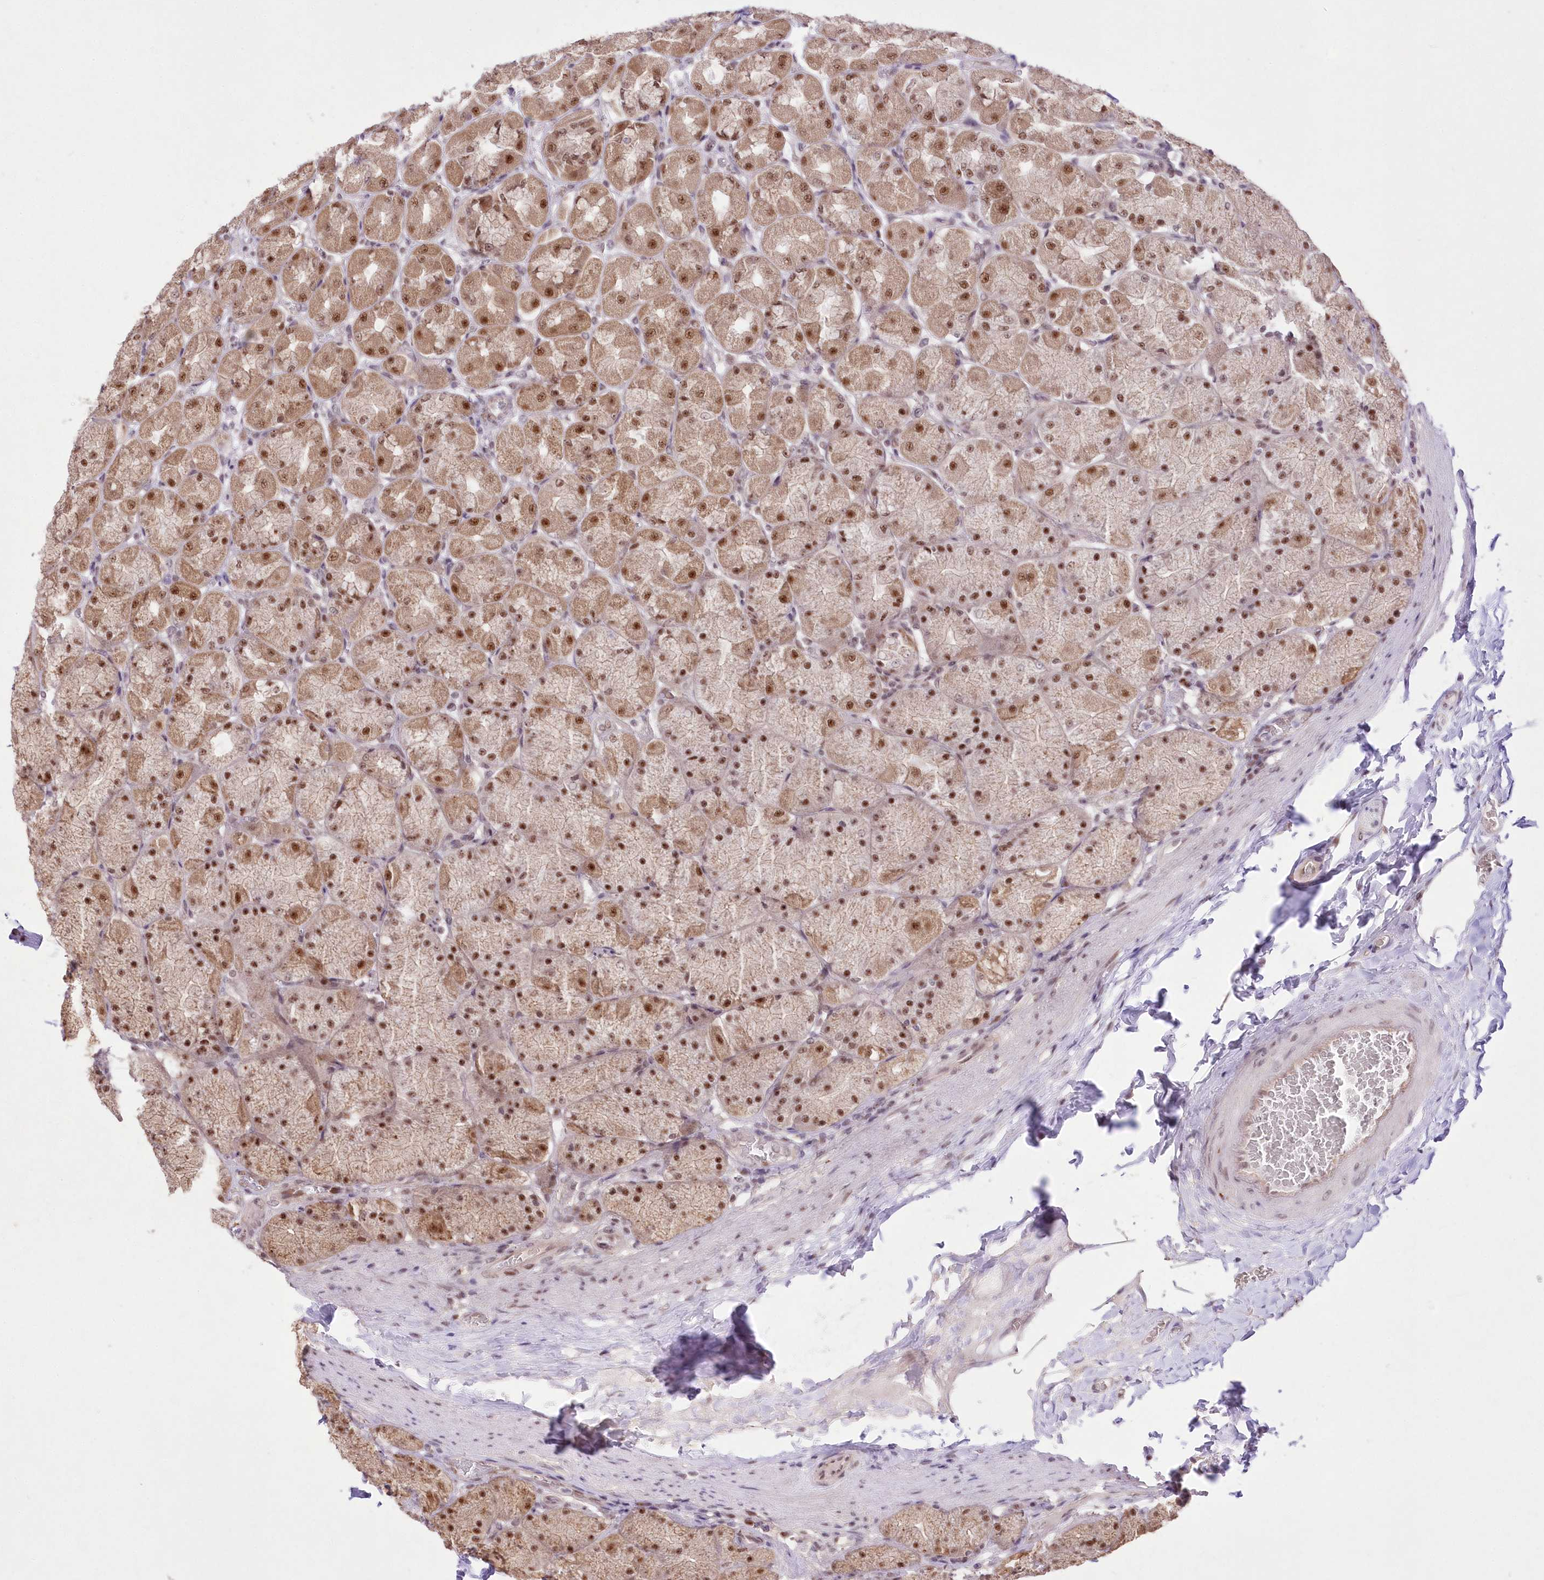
{"staining": {"intensity": "strong", "quantity": ">75%", "location": "cytoplasmic/membranous,nuclear"}, "tissue": "stomach", "cell_type": "Glandular cells", "image_type": "normal", "snomed": [{"axis": "morphology", "description": "Normal tissue, NOS"}, {"axis": "topography", "description": "Stomach, upper"}], "caption": "Strong cytoplasmic/membranous,nuclear protein positivity is appreciated in approximately >75% of glandular cells in stomach. The staining was performed using DAB (3,3'-diaminobenzidine) to visualize the protein expression in brown, while the nuclei were stained in blue with hematoxylin (Magnification: 20x).", "gene": "NSUN2", "patient": {"sex": "female", "age": 56}}